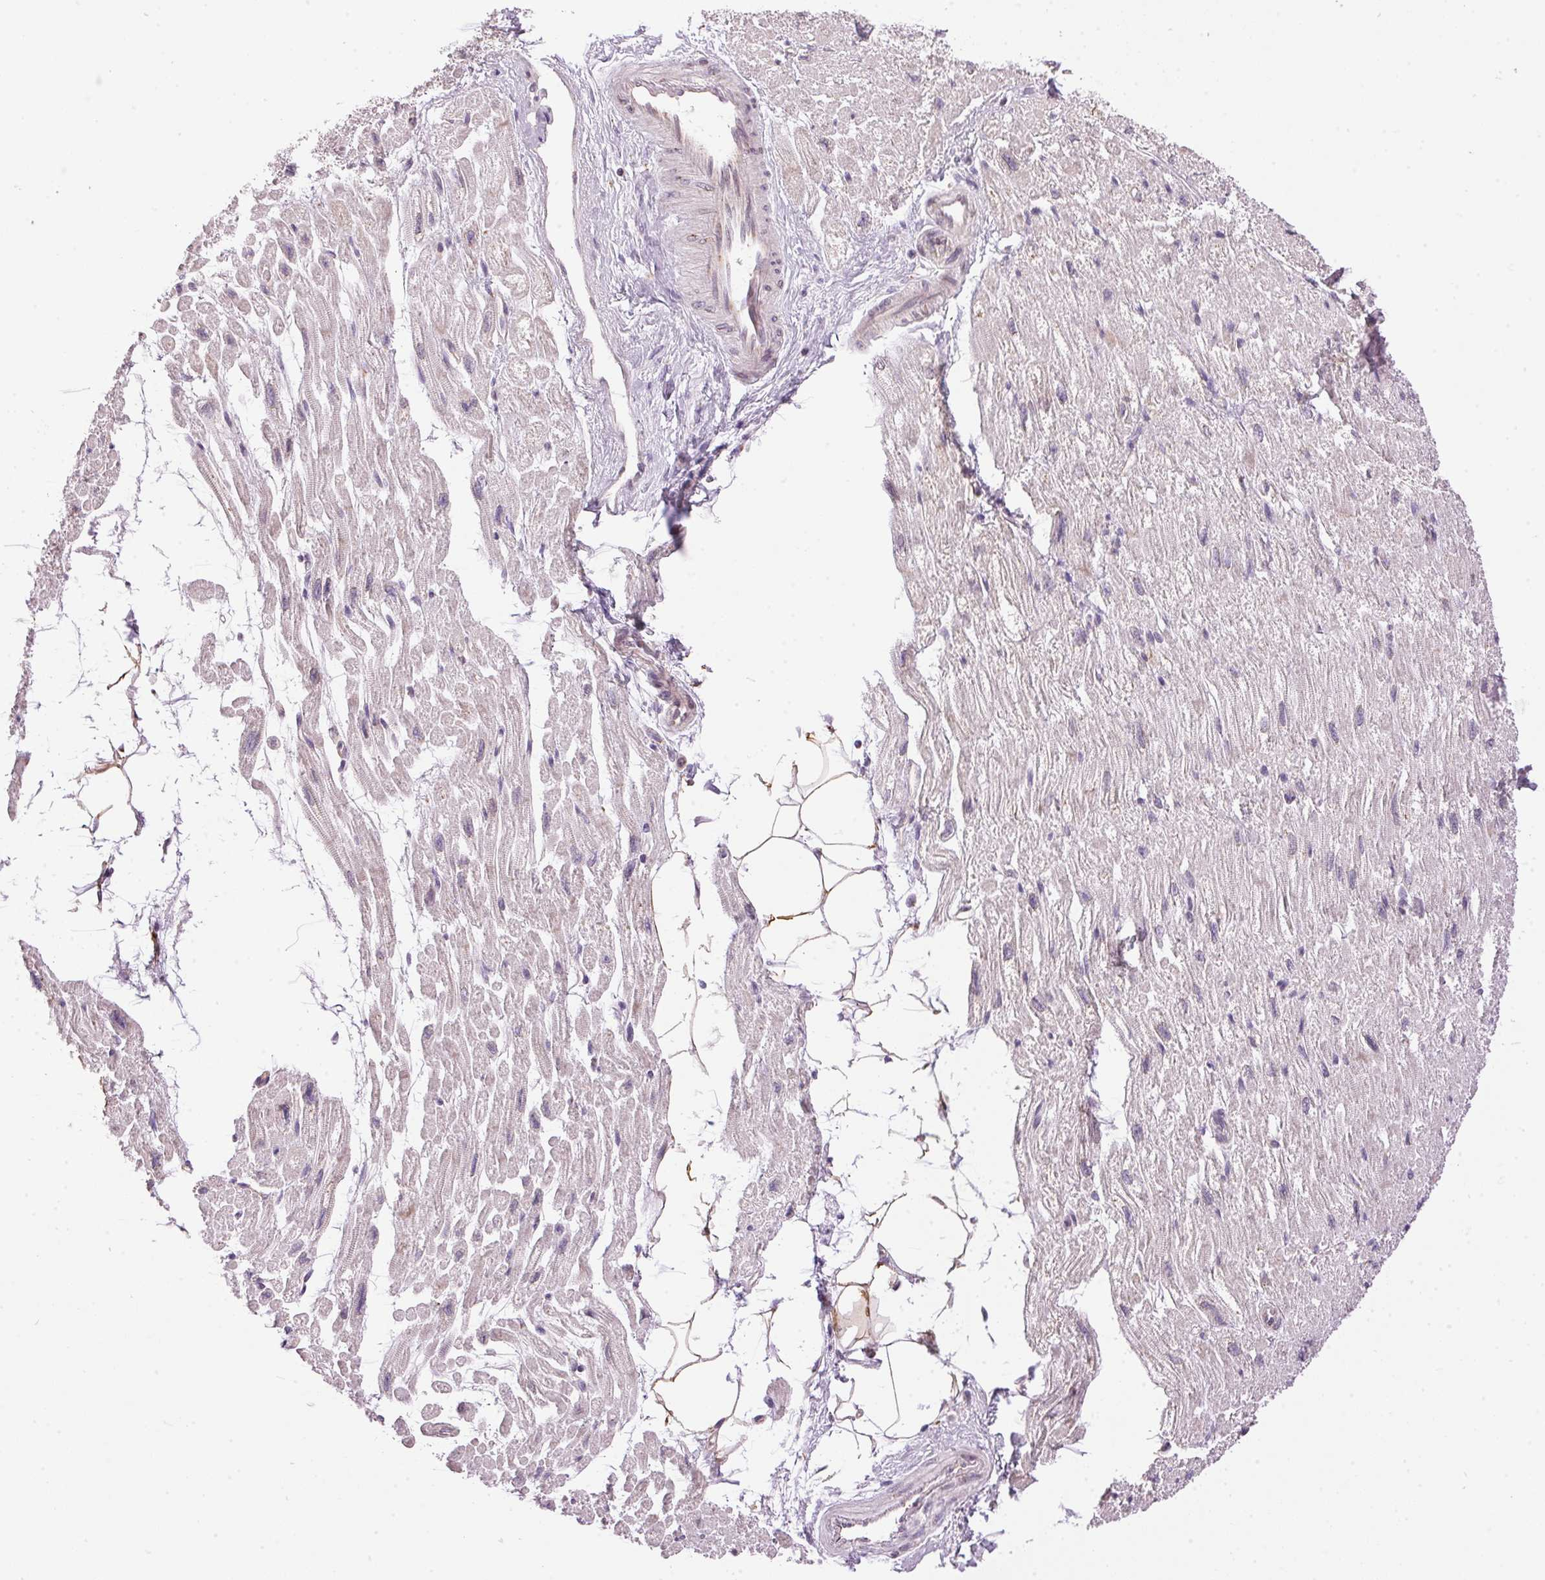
{"staining": {"intensity": "weak", "quantity": "25%-75%", "location": "cytoplasmic/membranous"}, "tissue": "heart muscle", "cell_type": "Cardiomyocytes", "image_type": "normal", "snomed": [{"axis": "morphology", "description": "Normal tissue, NOS"}, {"axis": "topography", "description": "Heart"}], "caption": "Protein staining by immunohistochemistry exhibits weak cytoplasmic/membranous staining in approximately 25%-75% of cardiomyocytes in benign heart muscle.", "gene": "GOLPH3", "patient": {"sex": "female", "age": 62}}